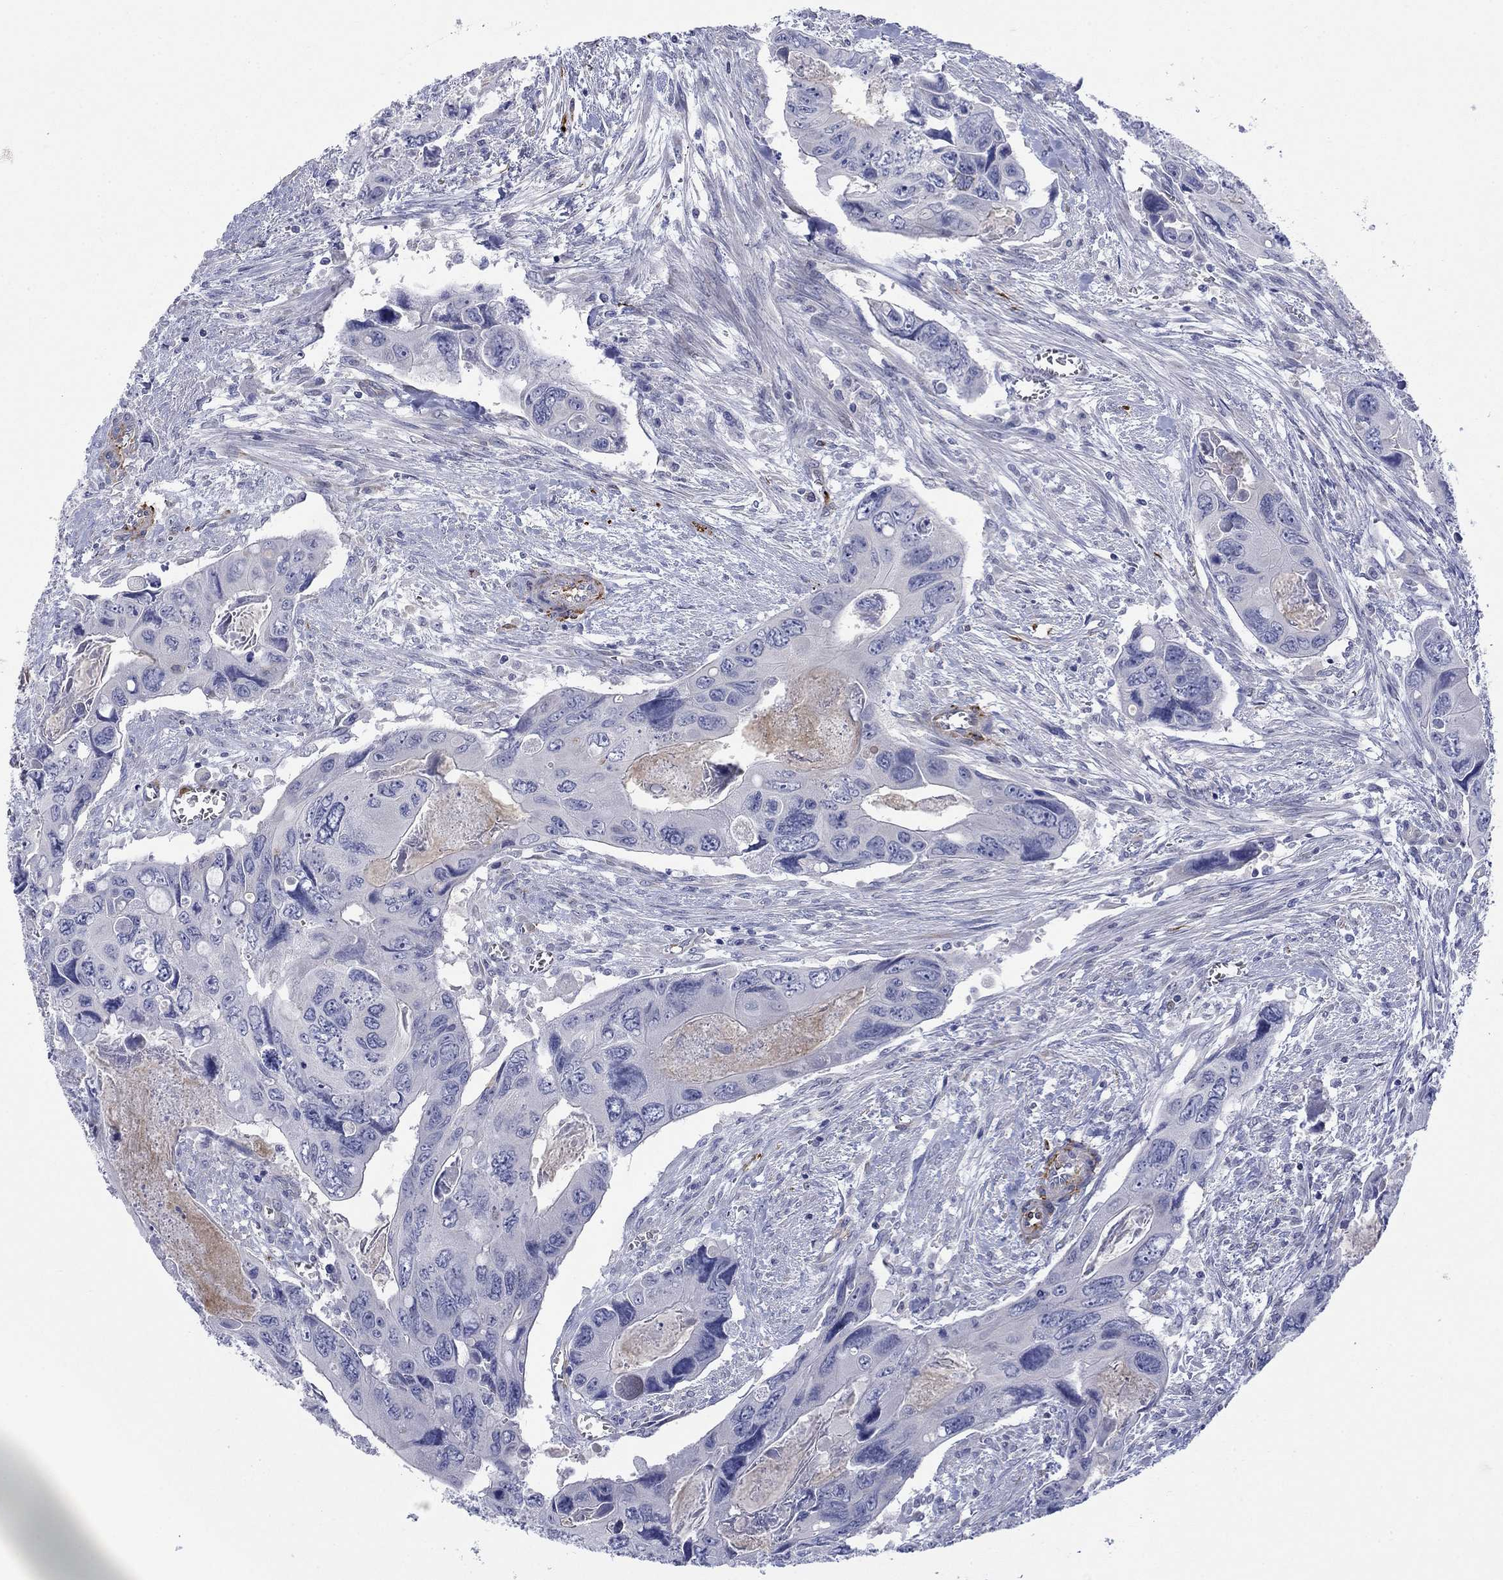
{"staining": {"intensity": "negative", "quantity": "none", "location": "none"}, "tissue": "colorectal cancer", "cell_type": "Tumor cells", "image_type": "cancer", "snomed": [{"axis": "morphology", "description": "Adenocarcinoma, NOS"}, {"axis": "topography", "description": "Rectum"}], "caption": "High power microscopy histopathology image of an immunohistochemistry (IHC) micrograph of colorectal cancer, revealing no significant staining in tumor cells.", "gene": "PTPRZ1", "patient": {"sex": "male", "age": 62}}